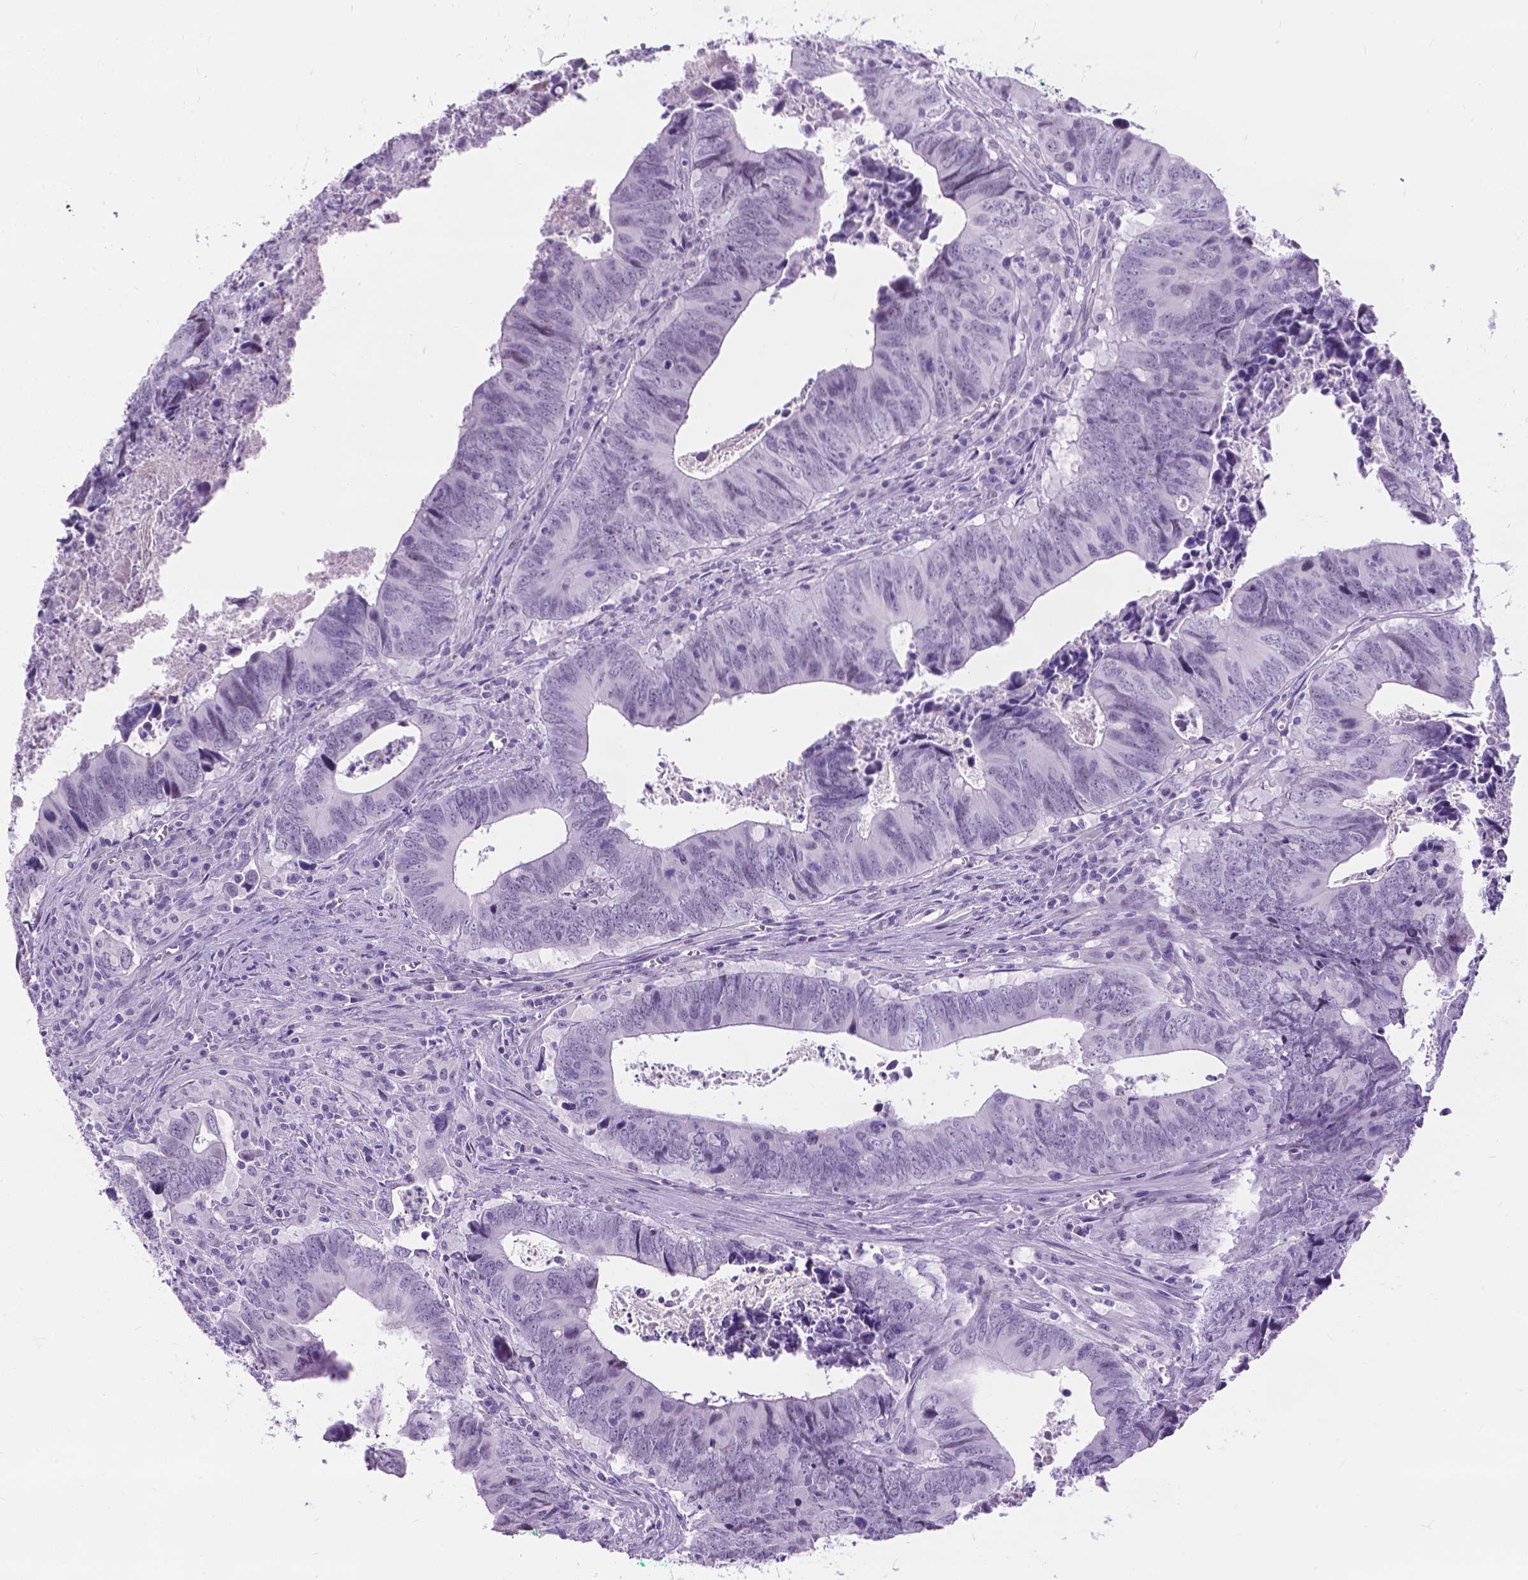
{"staining": {"intensity": "negative", "quantity": "none", "location": "none"}, "tissue": "colorectal cancer", "cell_type": "Tumor cells", "image_type": "cancer", "snomed": [{"axis": "morphology", "description": "Adenocarcinoma, NOS"}, {"axis": "topography", "description": "Colon"}], "caption": "Human adenocarcinoma (colorectal) stained for a protein using immunohistochemistry exhibits no expression in tumor cells.", "gene": "PROB1", "patient": {"sex": "female", "age": 82}}